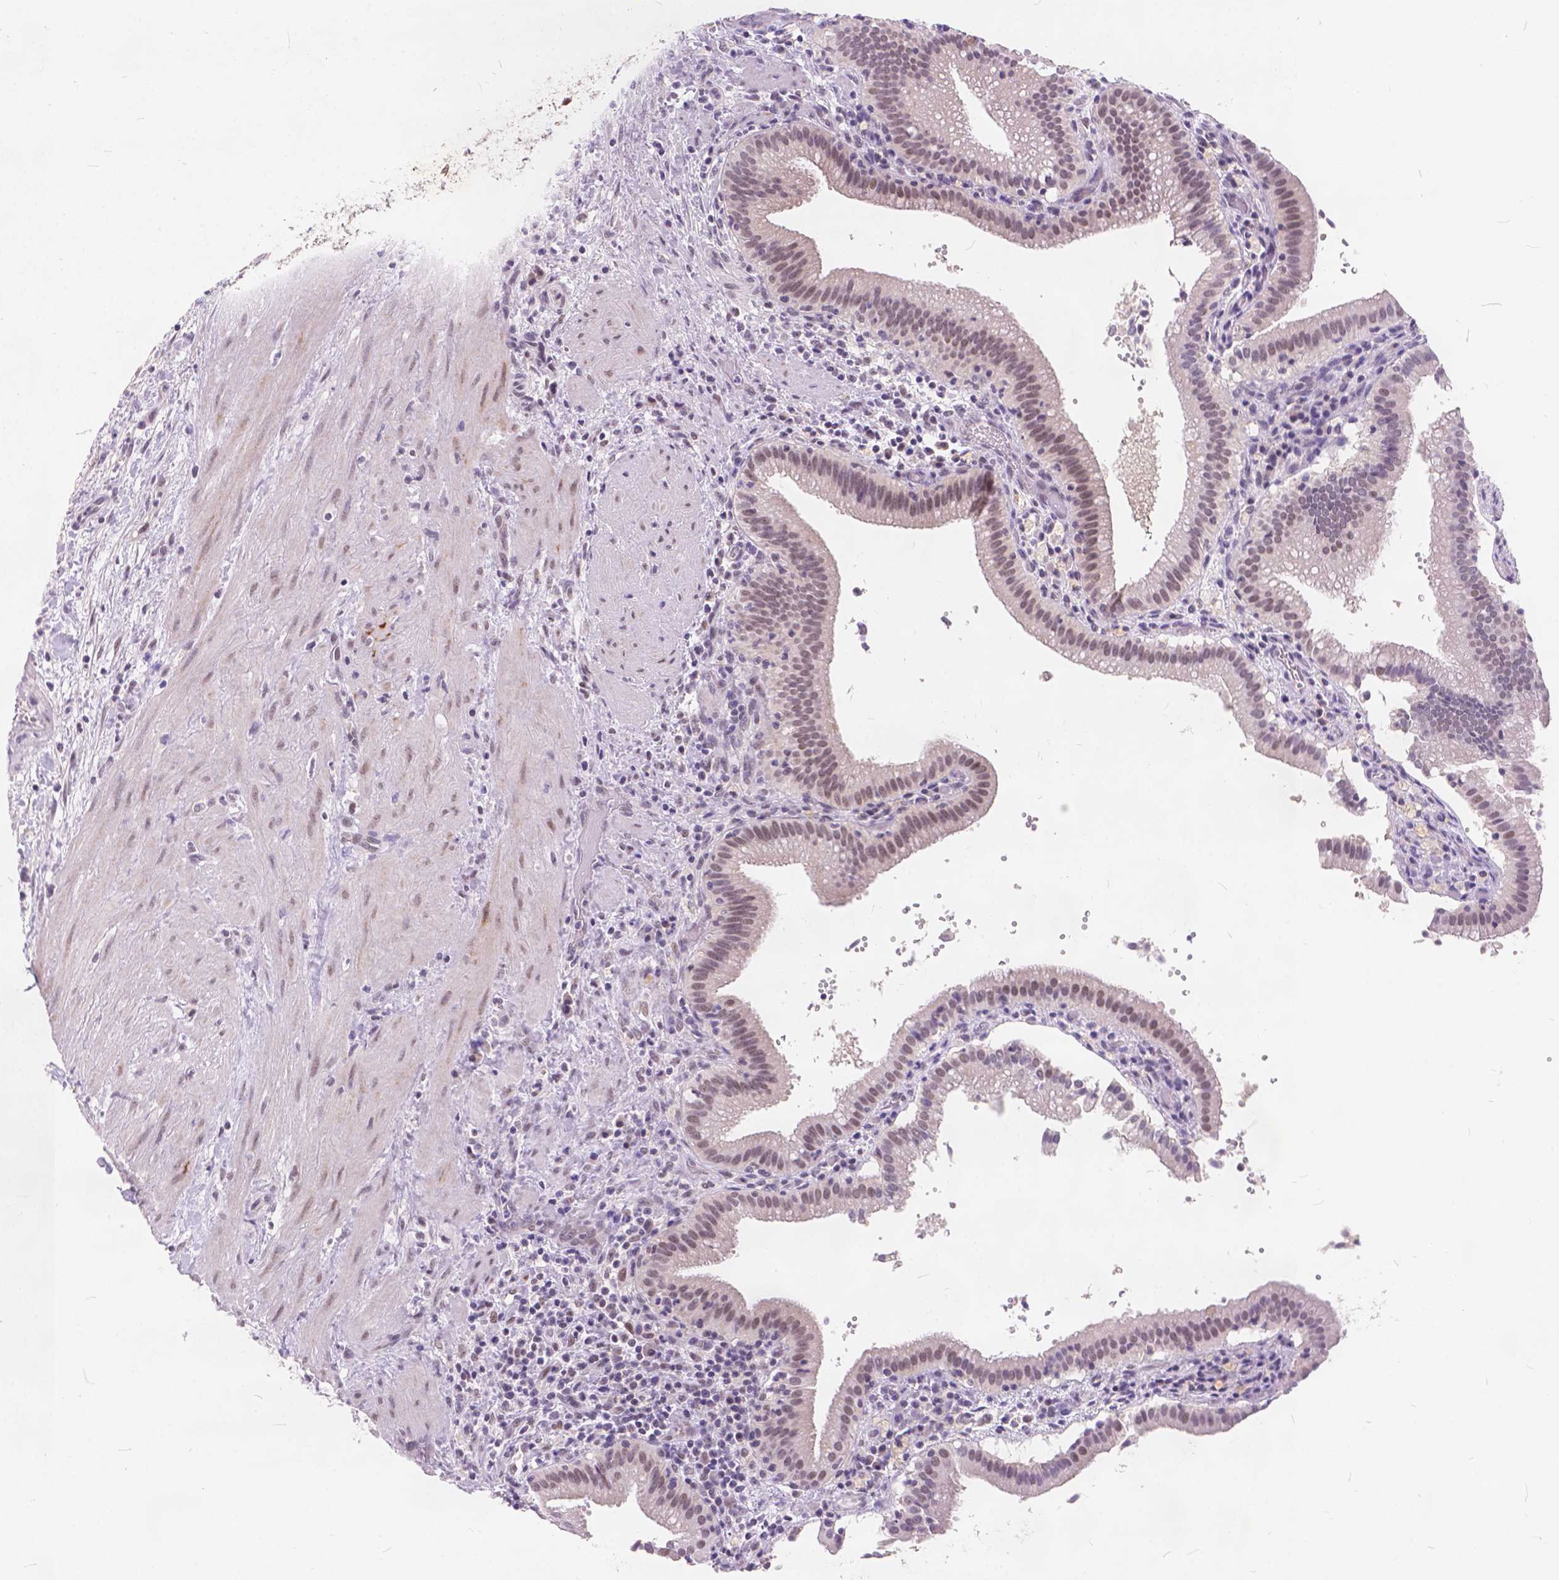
{"staining": {"intensity": "weak", "quantity": ">75%", "location": "nuclear"}, "tissue": "gallbladder", "cell_type": "Glandular cells", "image_type": "normal", "snomed": [{"axis": "morphology", "description": "Normal tissue, NOS"}, {"axis": "topography", "description": "Gallbladder"}], "caption": "Gallbladder stained with DAB immunohistochemistry (IHC) shows low levels of weak nuclear staining in approximately >75% of glandular cells.", "gene": "FAM53A", "patient": {"sex": "male", "age": 42}}